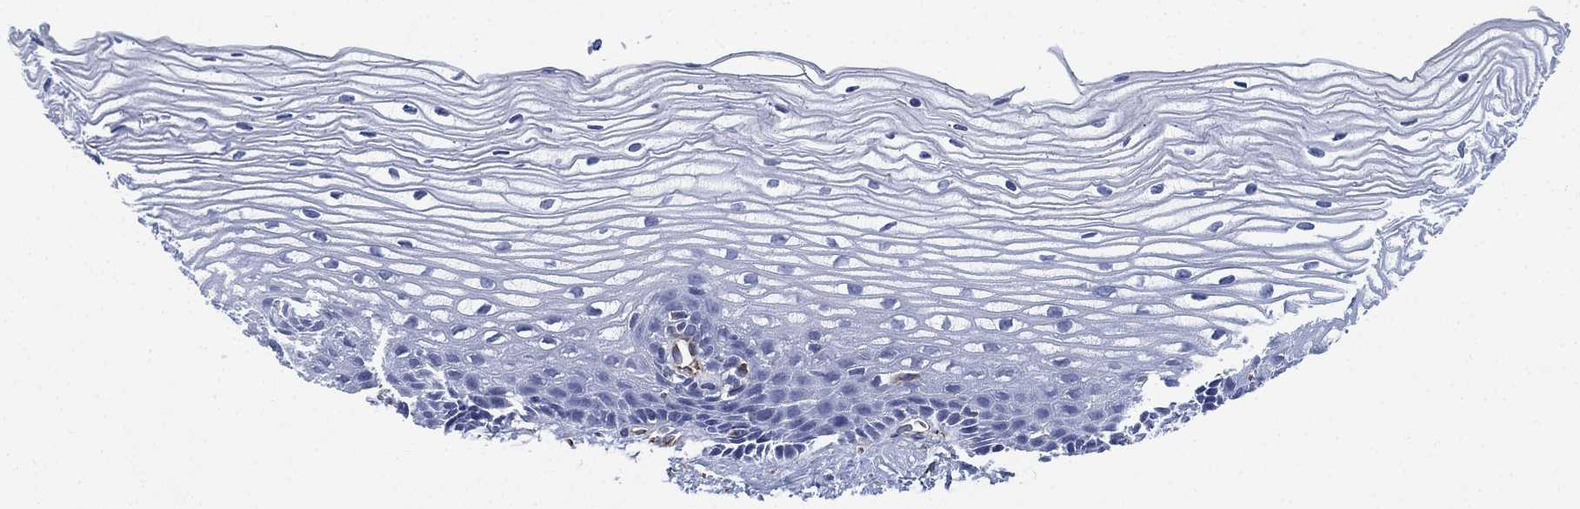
{"staining": {"intensity": "negative", "quantity": "none", "location": "none"}, "tissue": "cervix", "cell_type": "Glandular cells", "image_type": "normal", "snomed": [{"axis": "morphology", "description": "Normal tissue, NOS"}, {"axis": "topography", "description": "Cervix"}], "caption": "Normal cervix was stained to show a protein in brown. There is no significant expression in glandular cells. The staining is performed using DAB brown chromogen with nuclei counter-stained in using hematoxylin.", "gene": "PSKH2", "patient": {"sex": "female", "age": 40}}